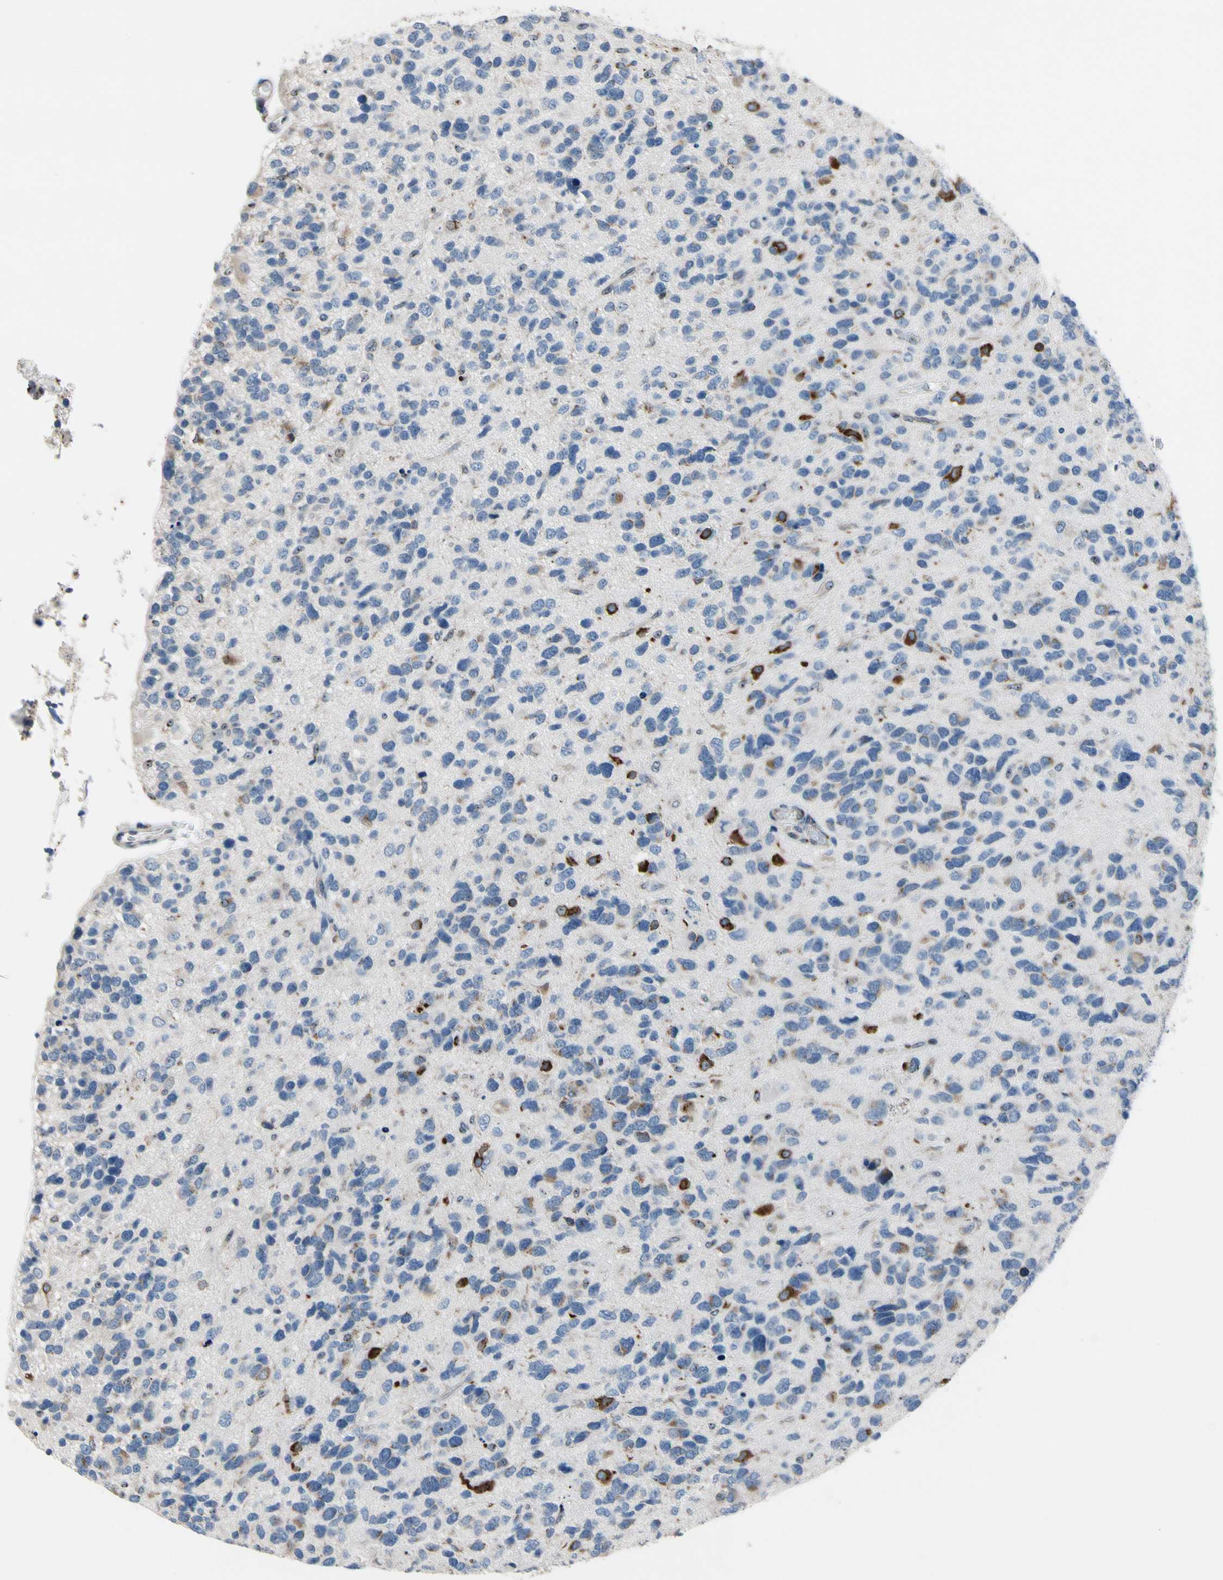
{"staining": {"intensity": "weak", "quantity": "<25%", "location": "cytoplasmic/membranous"}, "tissue": "glioma", "cell_type": "Tumor cells", "image_type": "cancer", "snomed": [{"axis": "morphology", "description": "Glioma, malignant, High grade"}, {"axis": "topography", "description": "Brain"}], "caption": "An IHC micrograph of high-grade glioma (malignant) is shown. There is no staining in tumor cells of high-grade glioma (malignant).", "gene": "TMED7", "patient": {"sex": "female", "age": 58}}